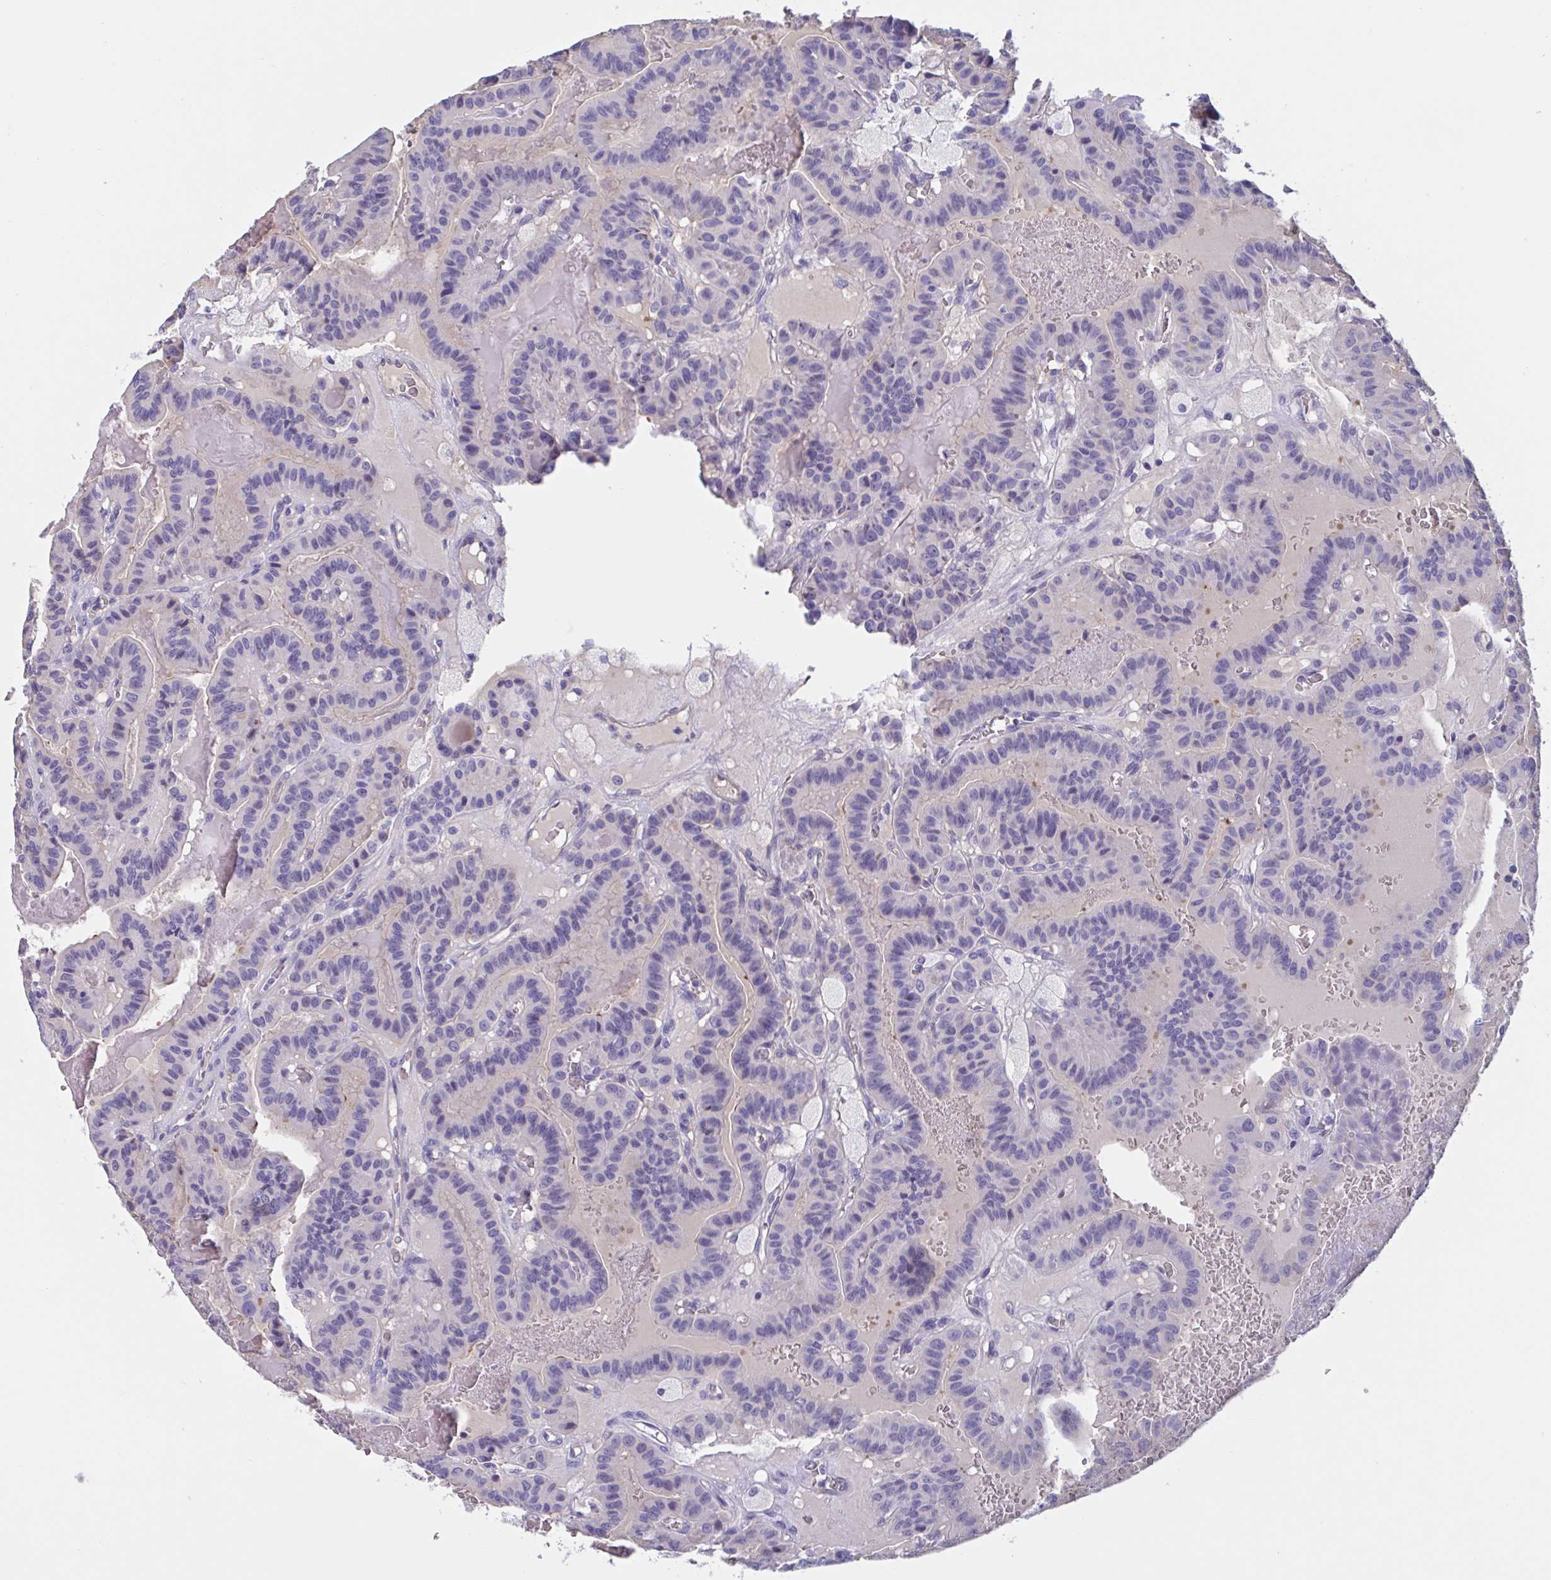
{"staining": {"intensity": "negative", "quantity": "none", "location": "none"}, "tissue": "thyroid cancer", "cell_type": "Tumor cells", "image_type": "cancer", "snomed": [{"axis": "morphology", "description": "Papillary adenocarcinoma, NOS"}, {"axis": "topography", "description": "Thyroid gland"}], "caption": "The micrograph demonstrates no staining of tumor cells in thyroid cancer (papillary adenocarcinoma).", "gene": "MS4A14", "patient": {"sex": "male", "age": 87}}